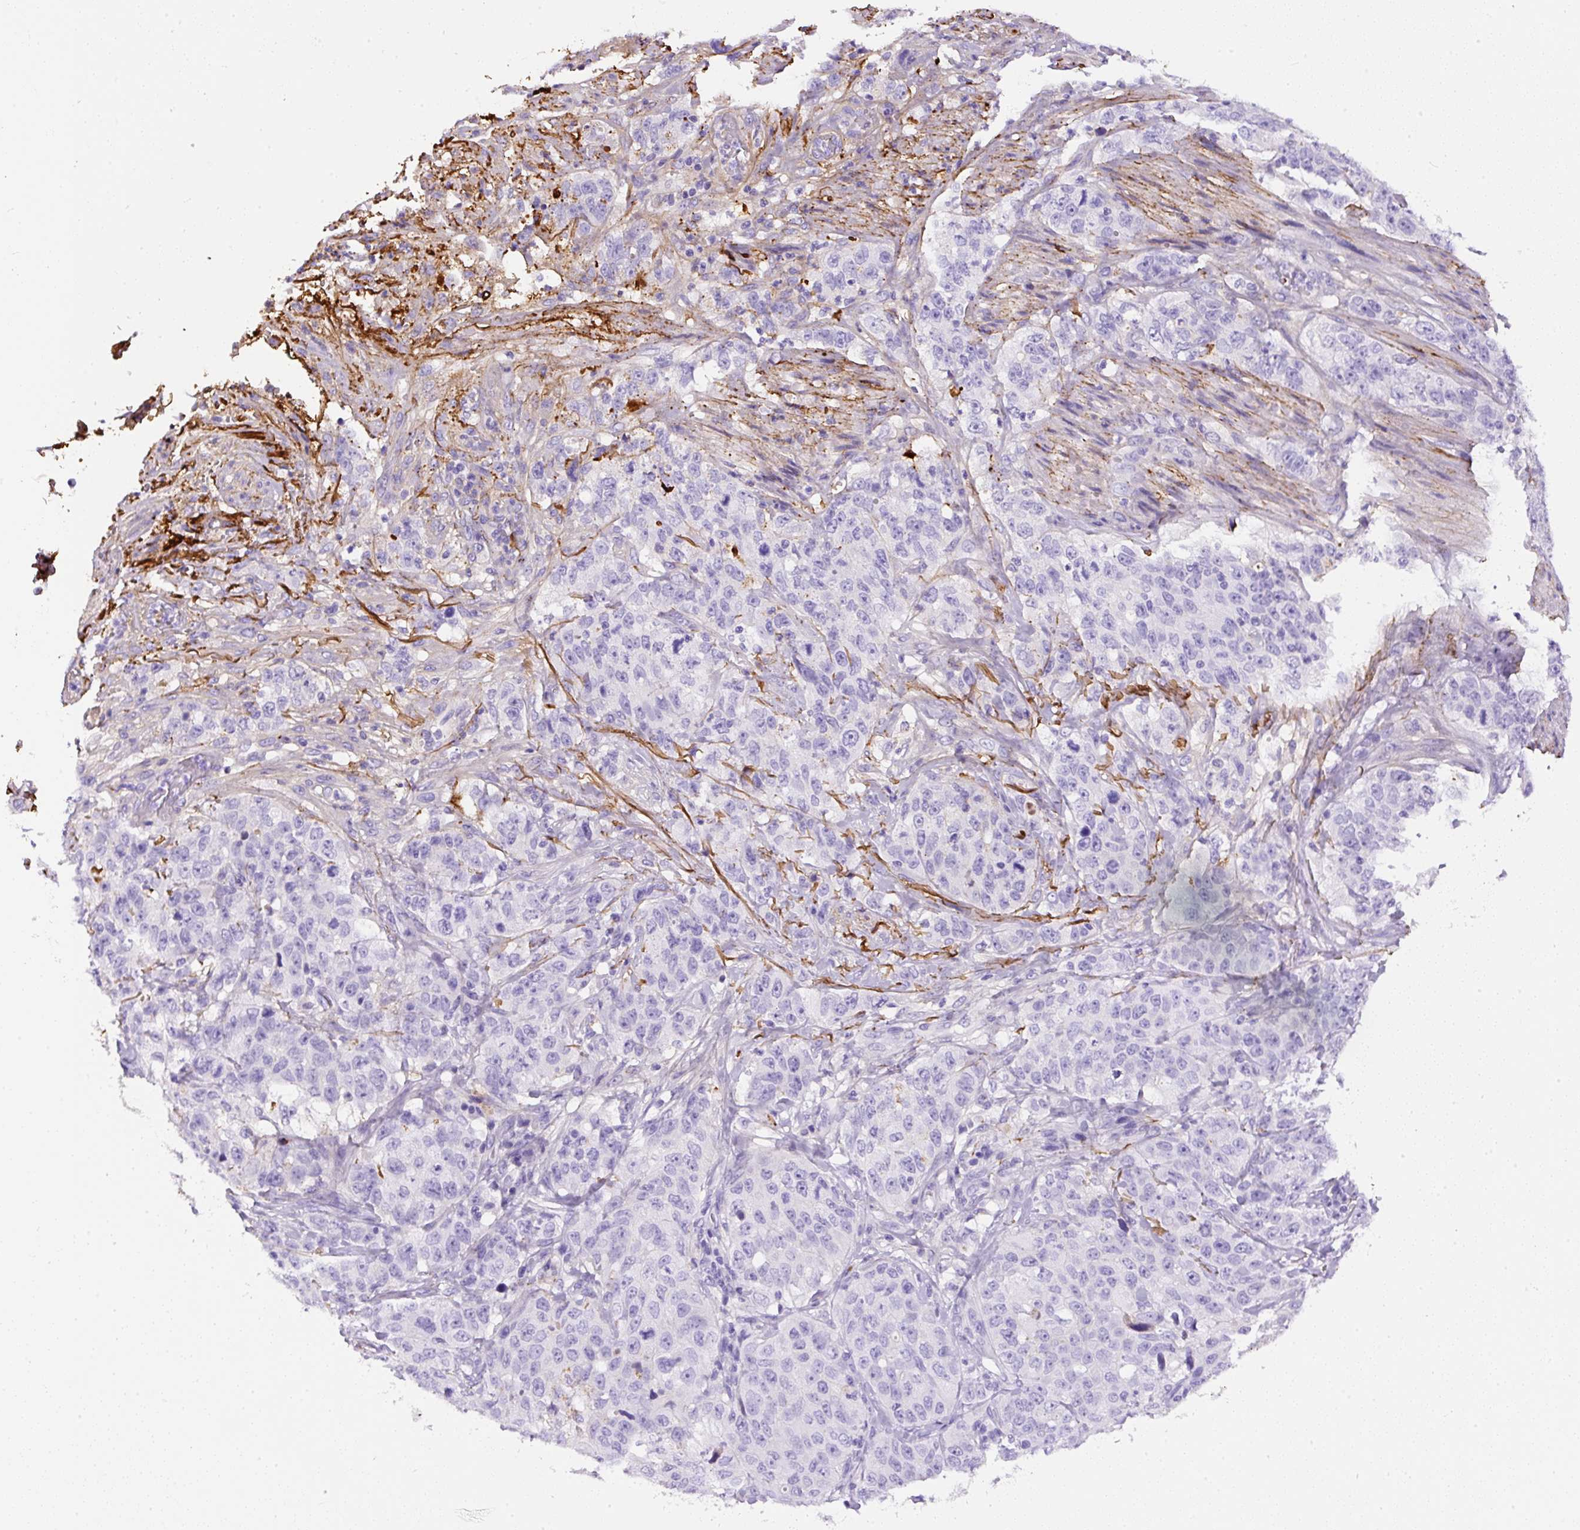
{"staining": {"intensity": "negative", "quantity": "none", "location": "none"}, "tissue": "stomach cancer", "cell_type": "Tumor cells", "image_type": "cancer", "snomed": [{"axis": "morphology", "description": "Adenocarcinoma, NOS"}, {"axis": "topography", "description": "Stomach"}], "caption": "Tumor cells are negative for brown protein staining in stomach adenocarcinoma.", "gene": "APCS", "patient": {"sex": "male", "age": 48}}